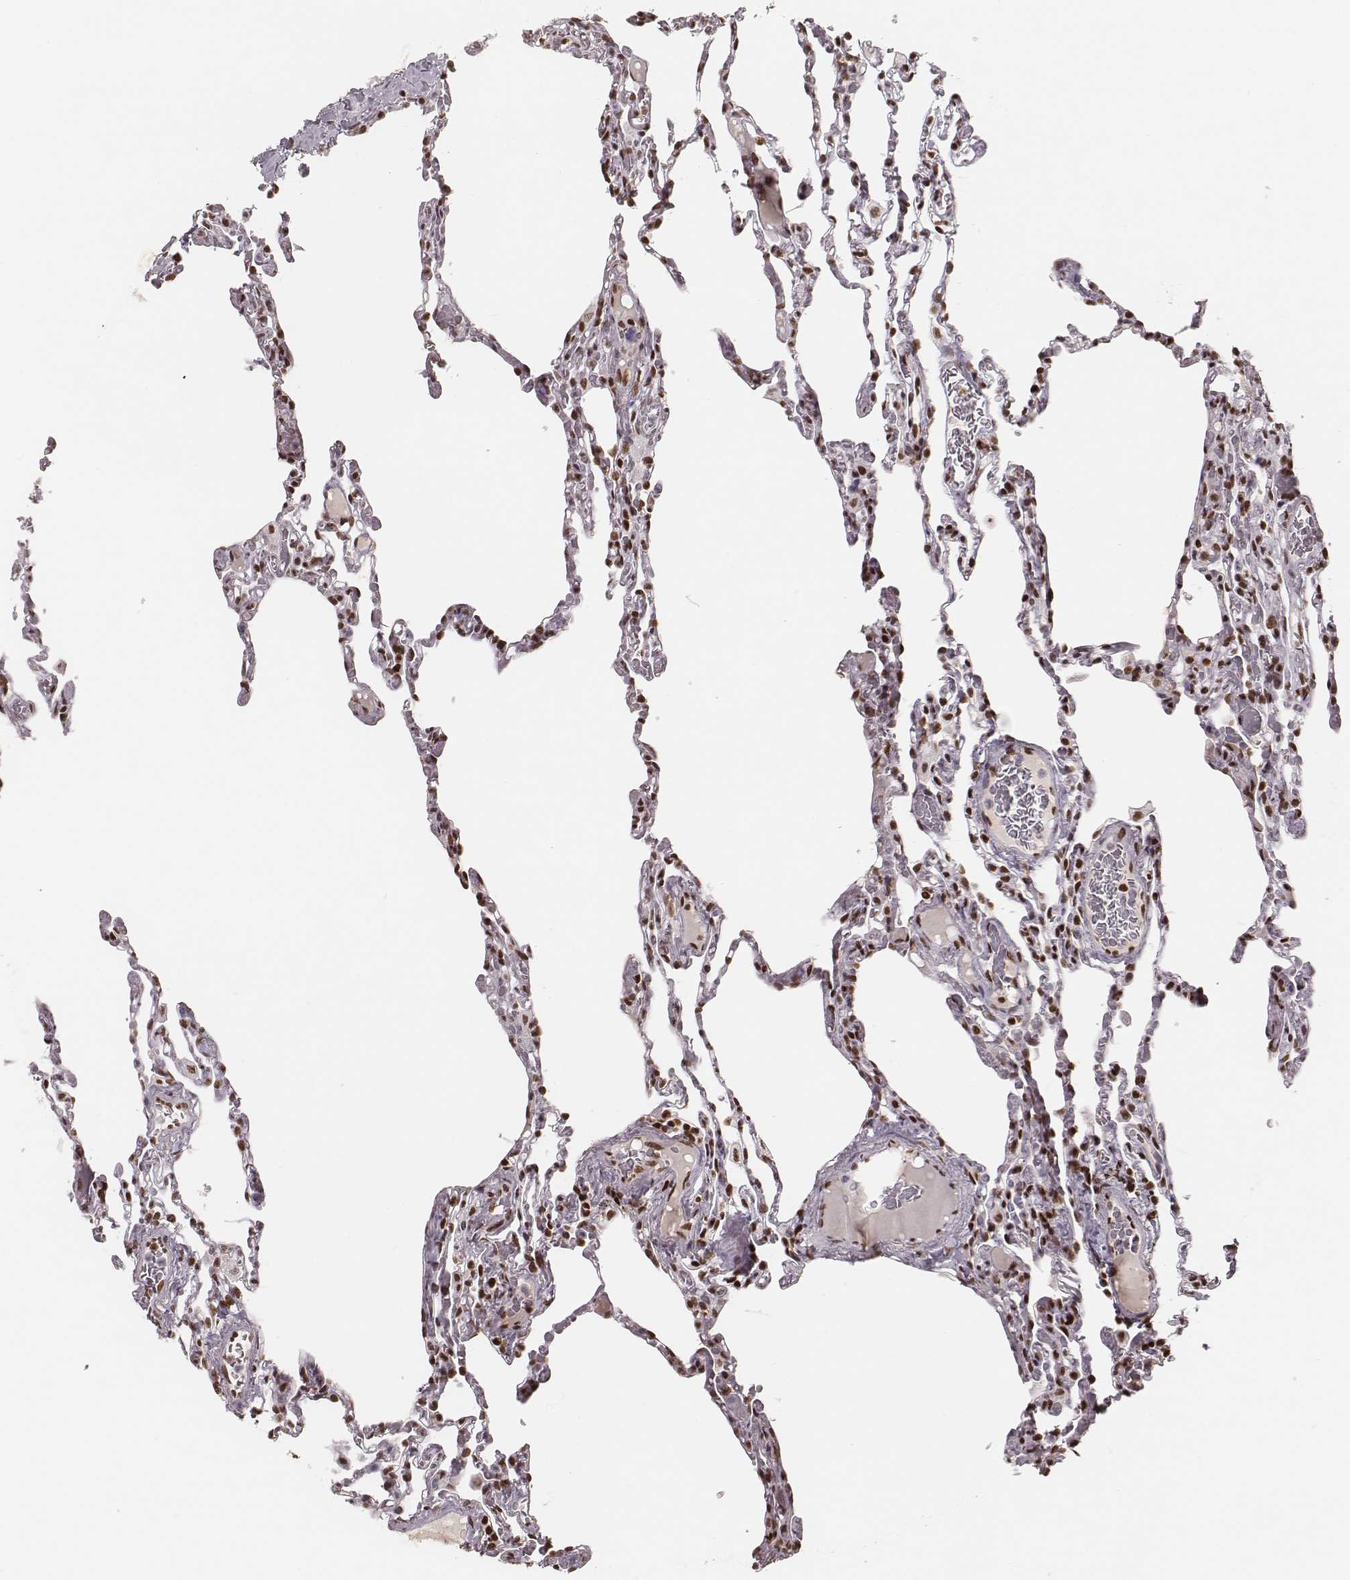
{"staining": {"intensity": "strong", "quantity": ">75%", "location": "nuclear"}, "tissue": "lung", "cell_type": "Alveolar cells", "image_type": "normal", "snomed": [{"axis": "morphology", "description": "Normal tissue, NOS"}, {"axis": "topography", "description": "Lung"}], "caption": "An IHC photomicrograph of benign tissue is shown. Protein staining in brown shows strong nuclear positivity in lung within alveolar cells. Immunohistochemistry stains the protein in brown and the nuclei are stained blue.", "gene": "PARP1", "patient": {"sex": "female", "age": 43}}